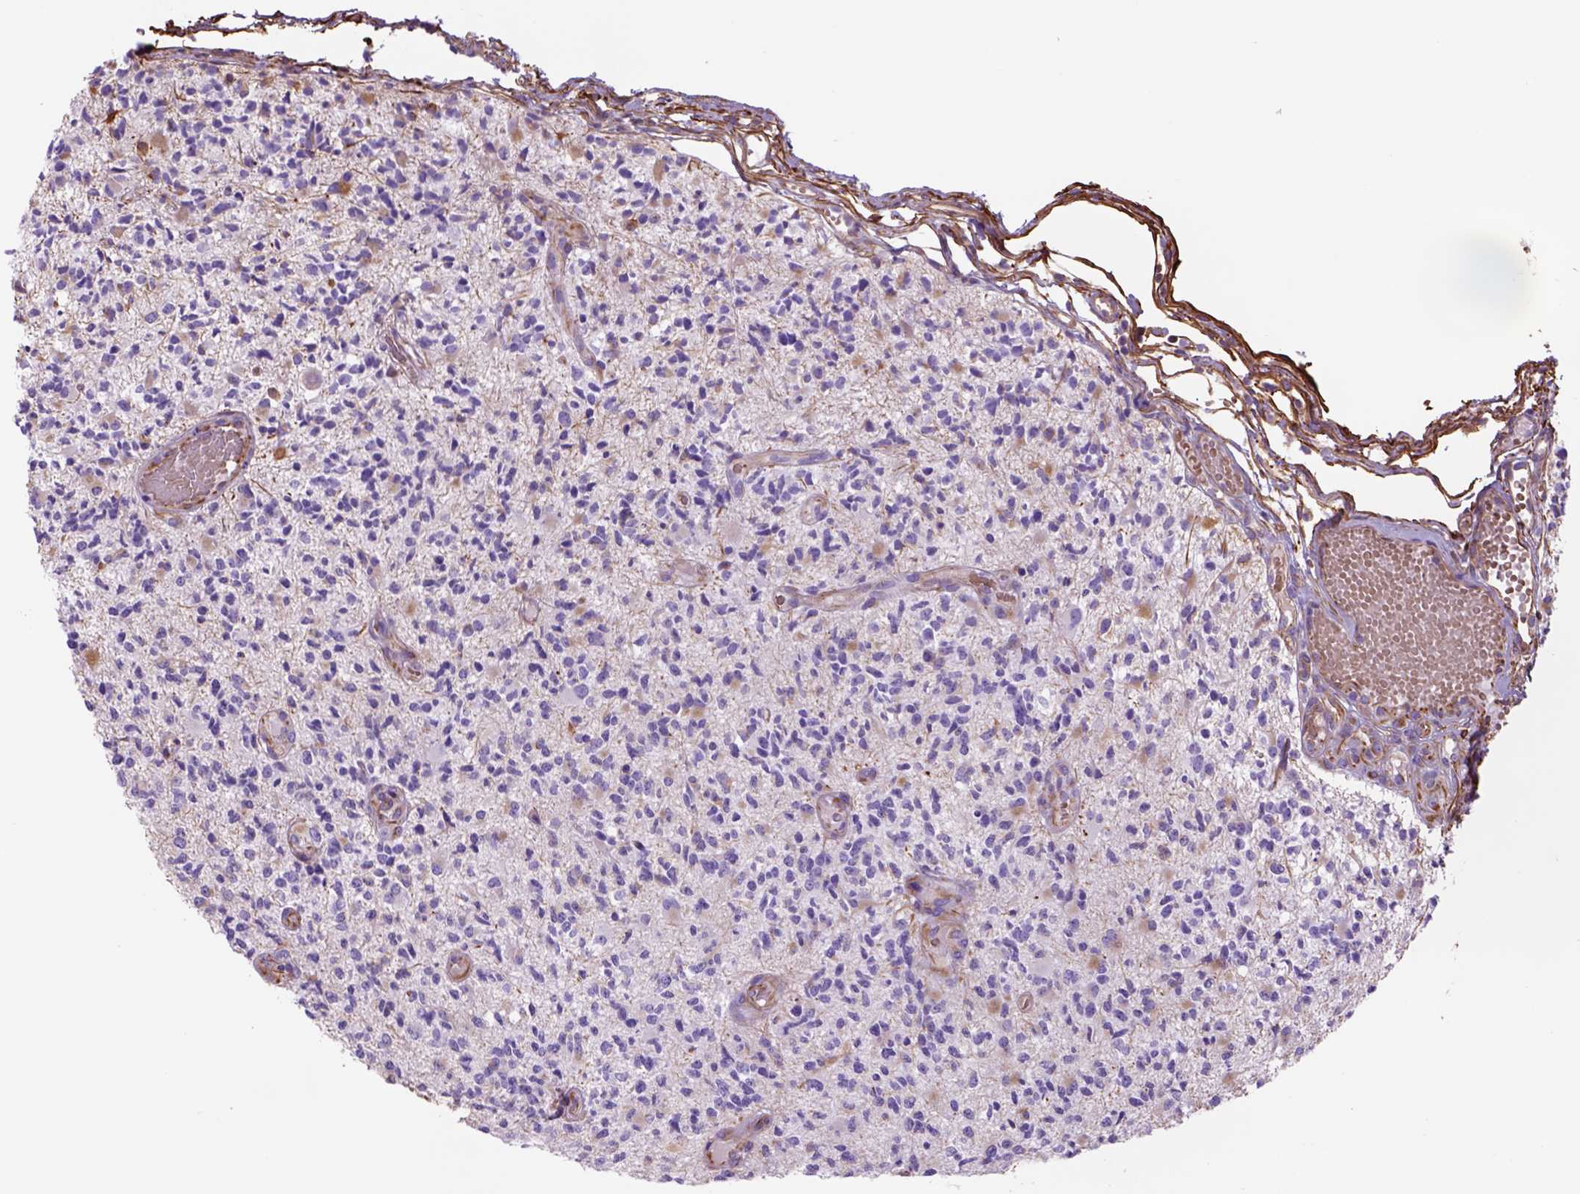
{"staining": {"intensity": "negative", "quantity": "none", "location": "none"}, "tissue": "glioma", "cell_type": "Tumor cells", "image_type": "cancer", "snomed": [{"axis": "morphology", "description": "Glioma, malignant, High grade"}, {"axis": "topography", "description": "Brain"}], "caption": "Immunohistochemistry (IHC) image of human high-grade glioma (malignant) stained for a protein (brown), which shows no staining in tumor cells.", "gene": "ZZZ3", "patient": {"sex": "female", "age": 63}}